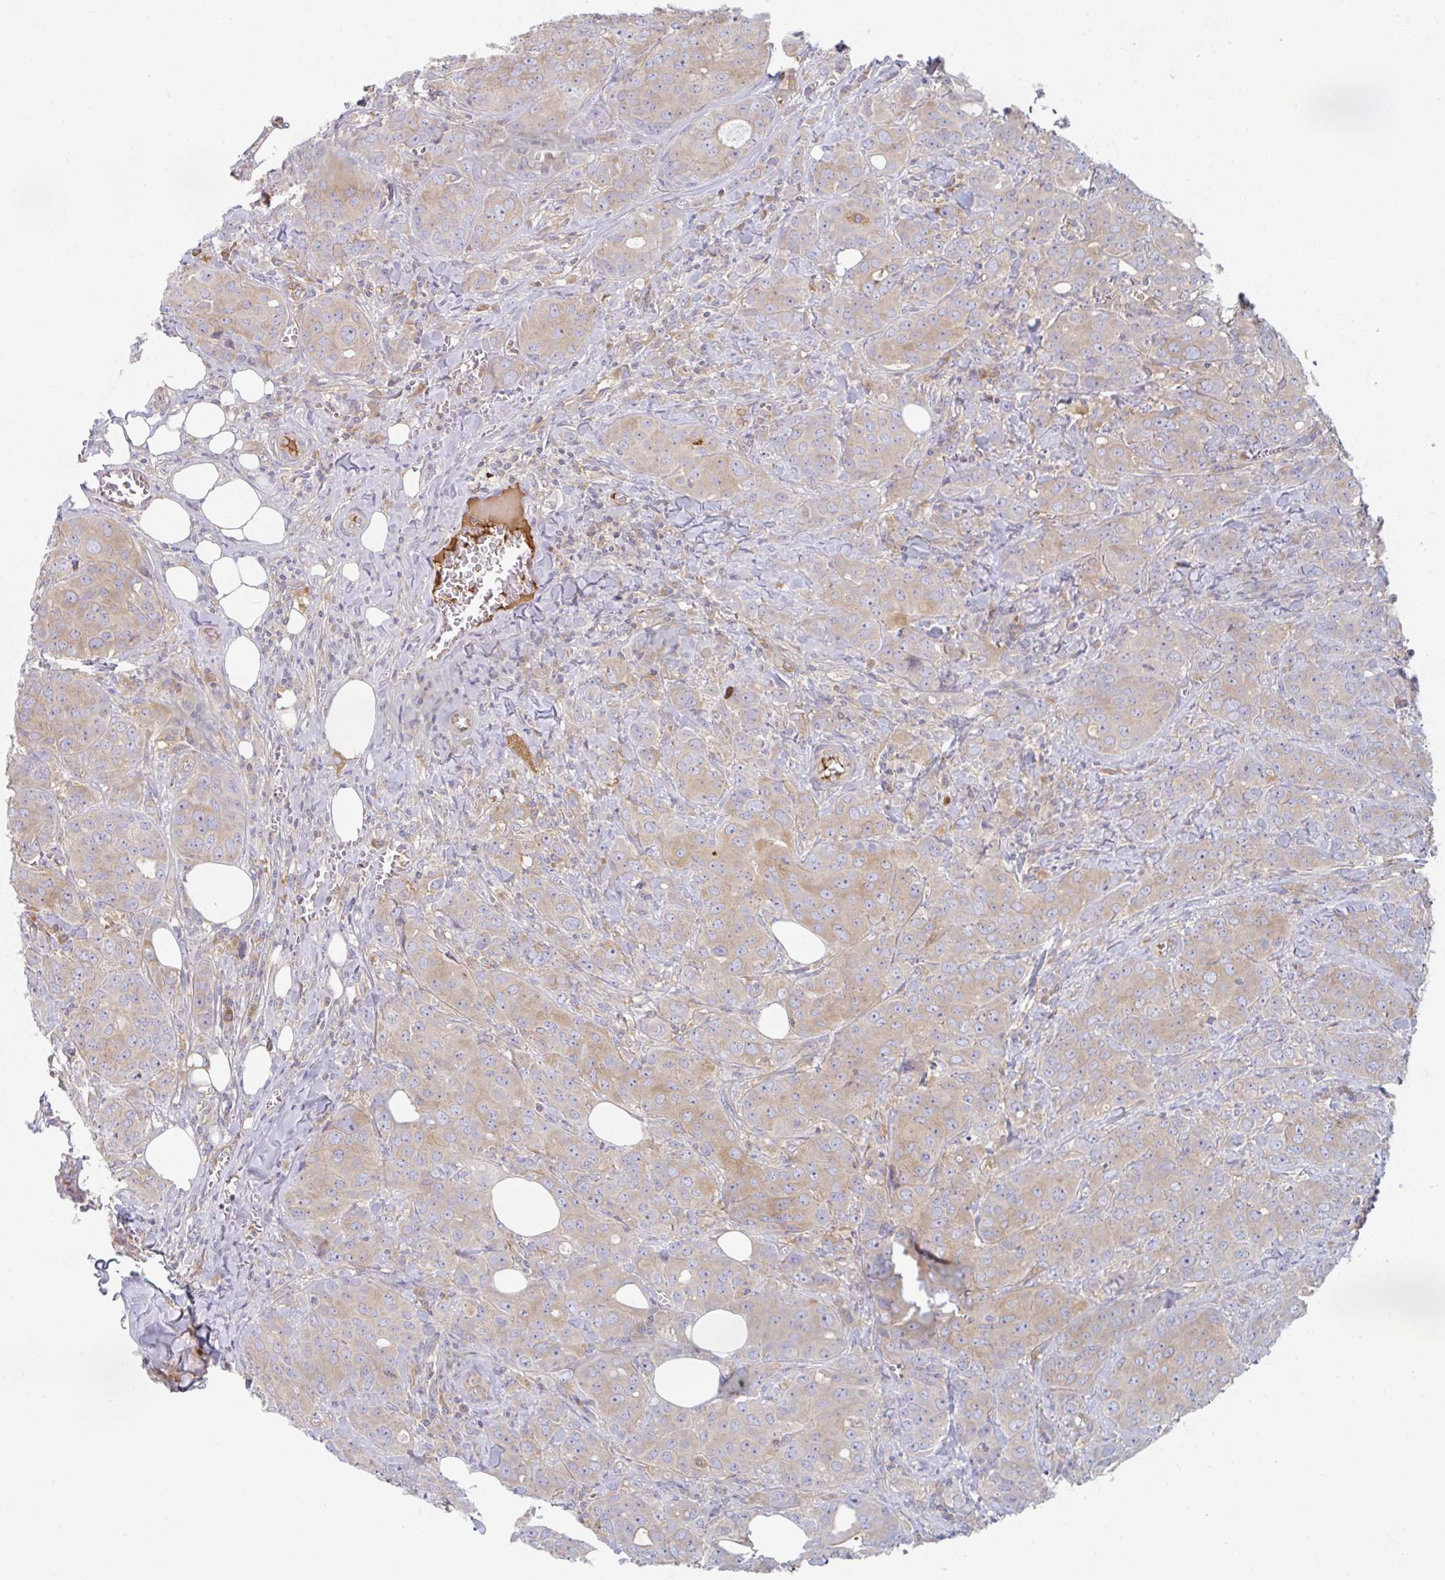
{"staining": {"intensity": "weak", "quantity": ">75%", "location": "cytoplasmic/membranous"}, "tissue": "breast cancer", "cell_type": "Tumor cells", "image_type": "cancer", "snomed": [{"axis": "morphology", "description": "Duct carcinoma"}, {"axis": "topography", "description": "Breast"}], "caption": "Breast intraductal carcinoma stained with DAB (3,3'-diaminobenzidine) IHC reveals low levels of weak cytoplasmic/membranous positivity in about >75% of tumor cells. (DAB (3,3'-diaminobenzidine) = brown stain, brightfield microscopy at high magnification).", "gene": "AMPD2", "patient": {"sex": "female", "age": 43}}